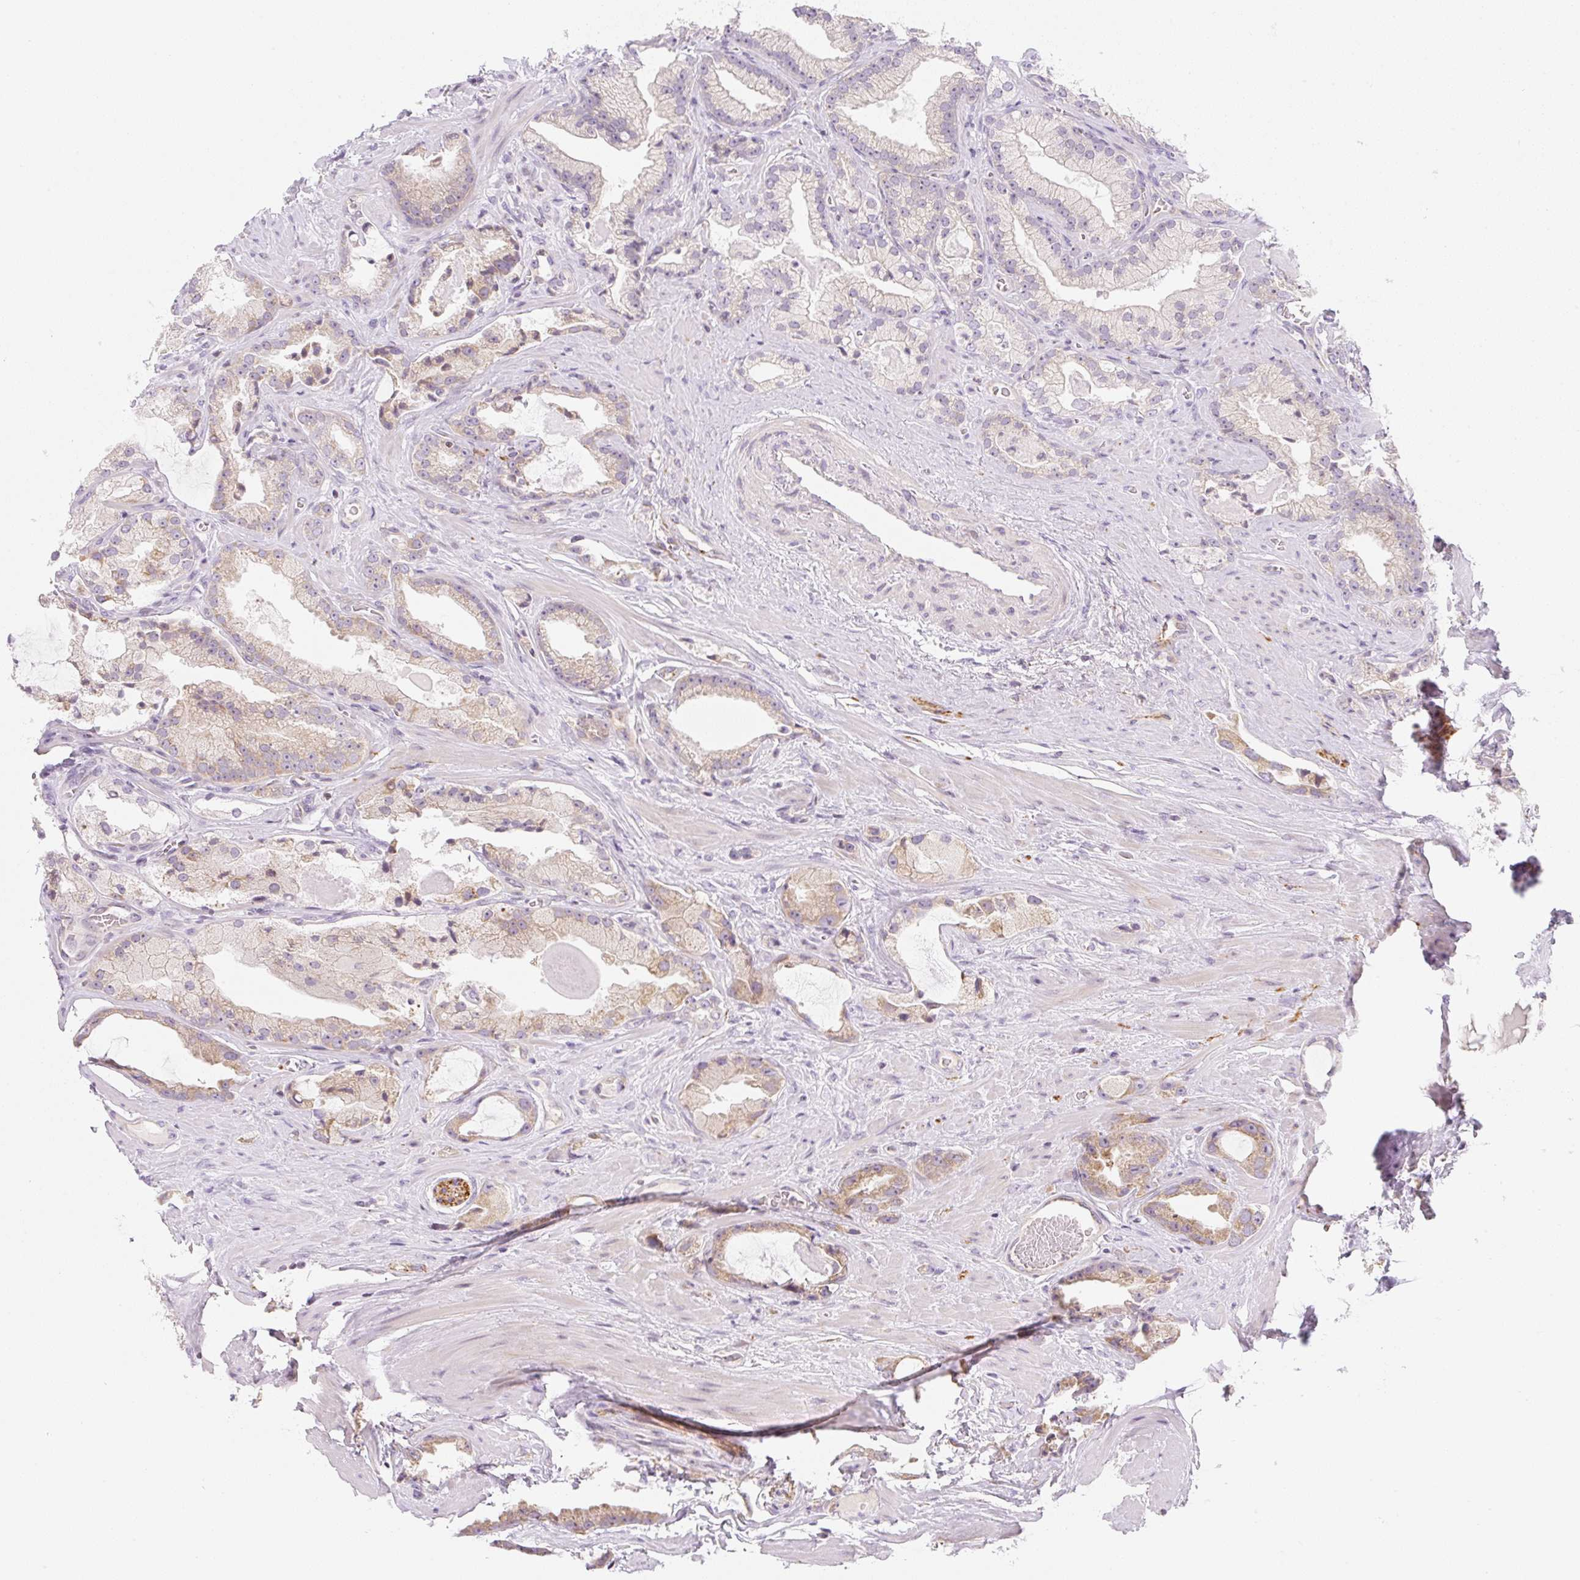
{"staining": {"intensity": "moderate", "quantity": "<25%", "location": "cytoplasmic/membranous"}, "tissue": "prostate cancer", "cell_type": "Tumor cells", "image_type": "cancer", "snomed": [{"axis": "morphology", "description": "Adenocarcinoma, High grade"}, {"axis": "topography", "description": "Prostate"}], "caption": "DAB (3,3'-diaminobenzidine) immunohistochemical staining of adenocarcinoma (high-grade) (prostate) demonstrates moderate cytoplasmic/membranous protein expression in approximately <25% of tumor cells.", "gene": "CASKIN1", "patient": {"sex": "male", "age": 68}}